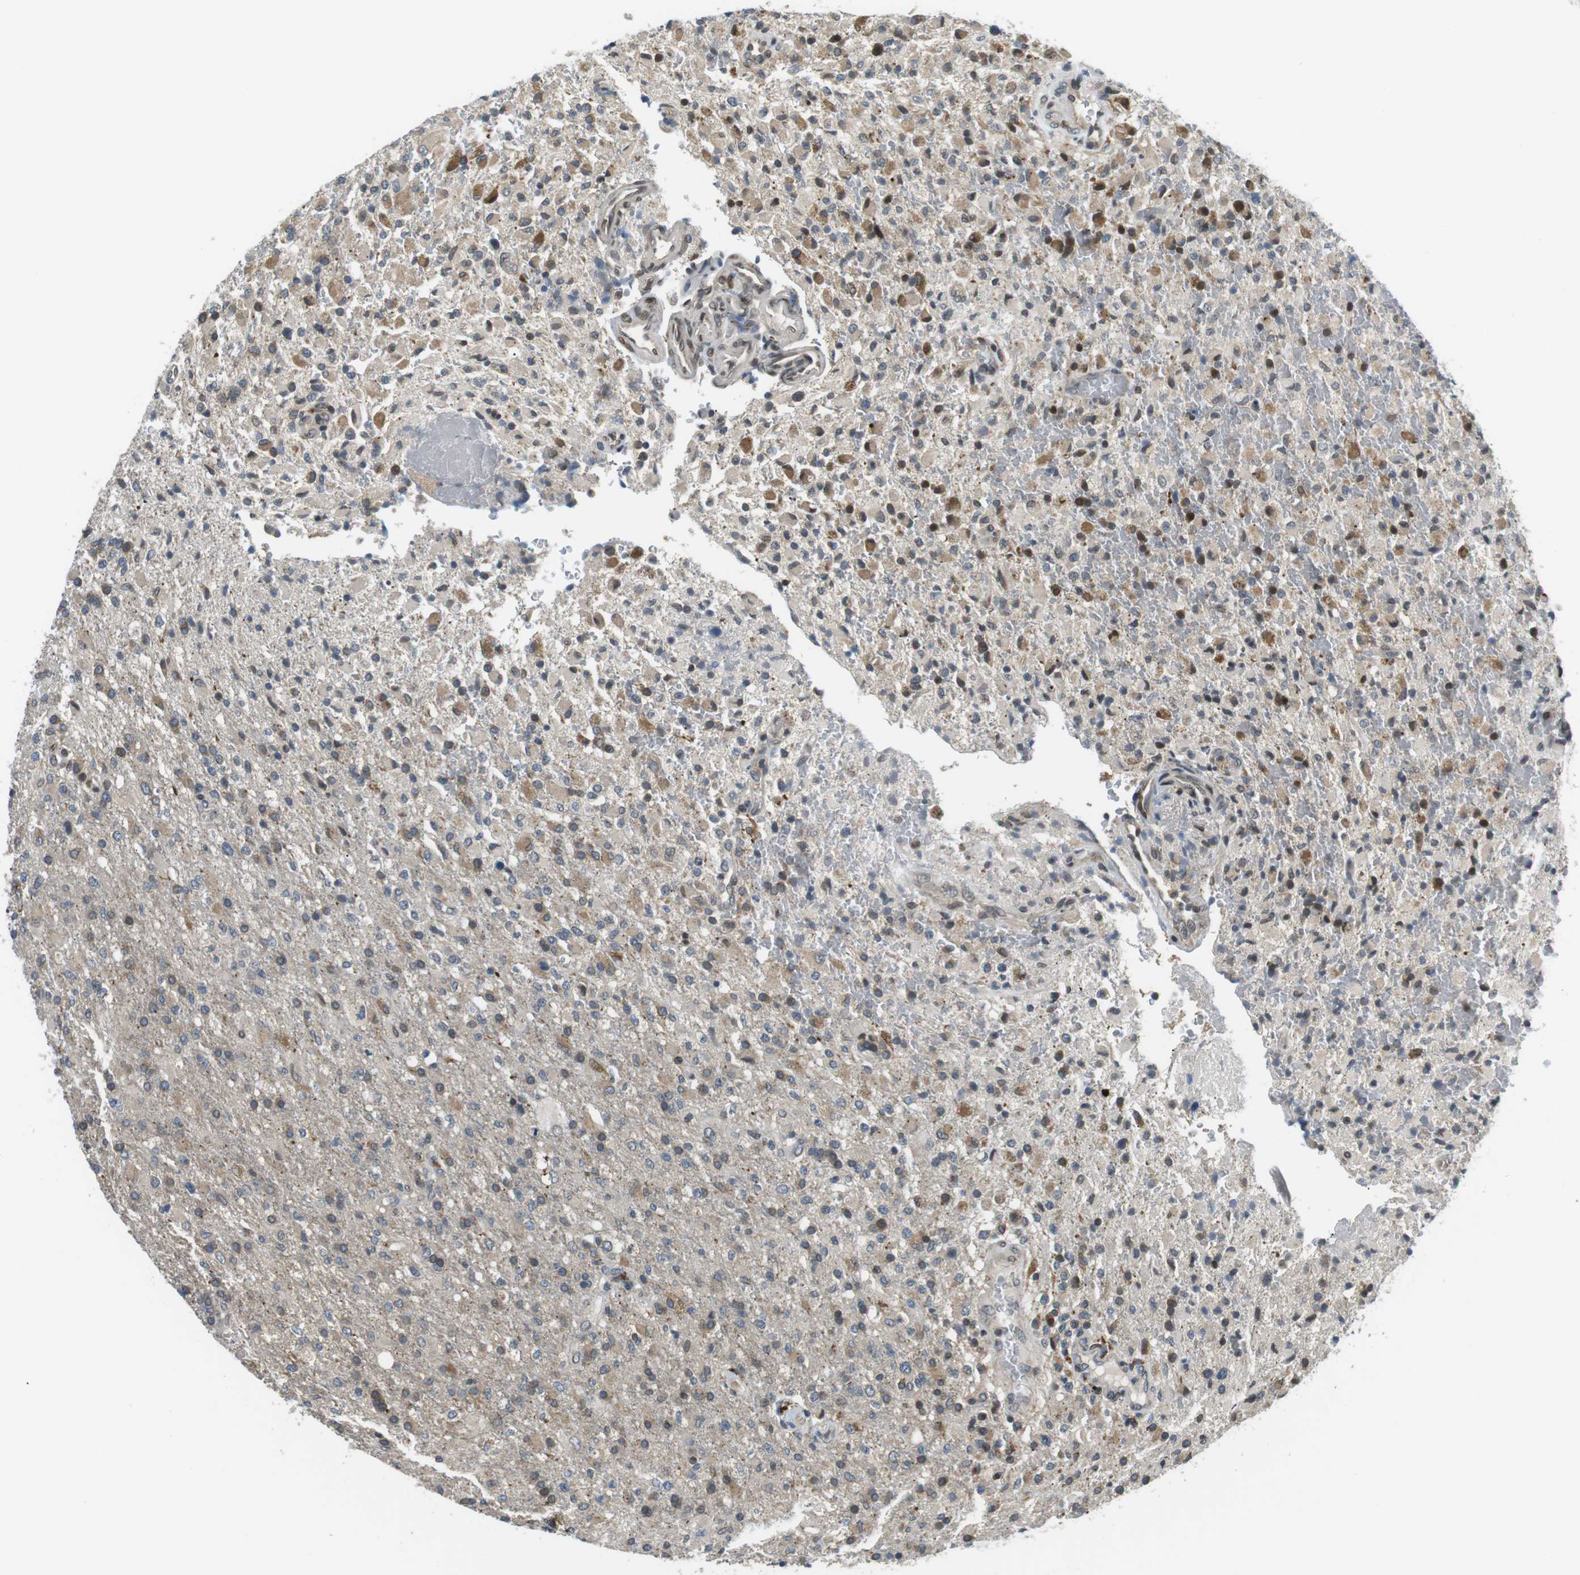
{"staining": {"intensity": "weak", "quantity": "25%-75%", "location": "cytoplasmic/membranous"}, "tissue": "glioma", "cell_type": "Tumor cells", "image_type": "cancer", "snomed": [{"axis": "morphology", "description": "Glioma, malignant, High grade"}, {"axis": "topography", "description": "Brain"}], "caption": "Immunohistochemistry (IHC) (DAB) staining of glioma demonstrates weak cytoplasmic/membranous protein expression in about 25%-75% of tumor cells.", "gene": "TMX4", "patient": {"sex": "male", "age": 71}}